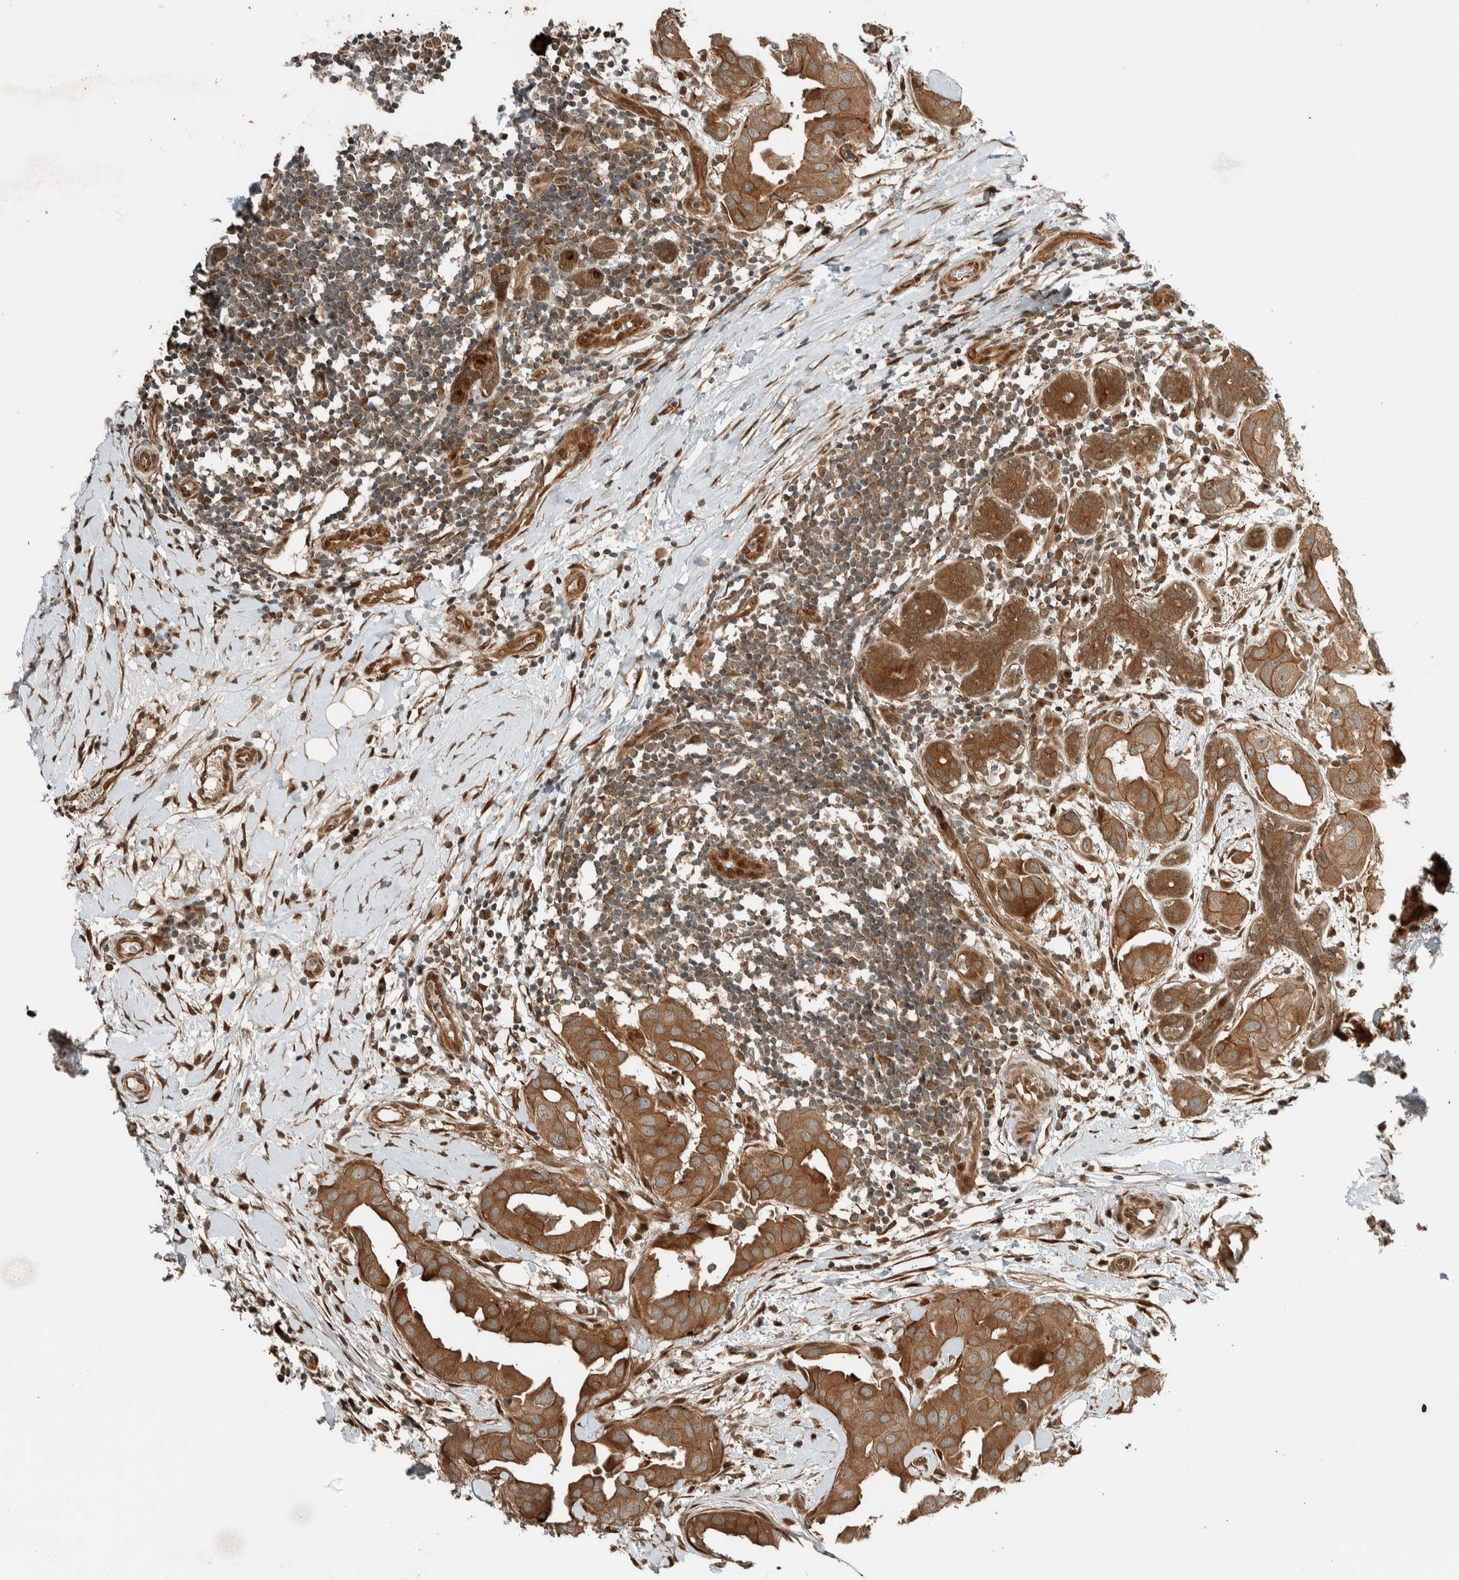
{"staining": {"intensity": "moderate", "quantity": ">75%", "location": "cytoplasmic/membranous"}, "tissue": "breast cancer", "cell_type": "Tumor cells", "image_type": "cancer", "snomed": [{"axis": "morphology", "description": "Duct carcinoma"}, {"axis": "topography", "description": "Breast"}], "caption": "Breast intraductal carcinoma stained with a protein marker shows moderate staining in tumor cells.", "gene": "STXBP4", "patient": {"sex": "female", "age": 40}}